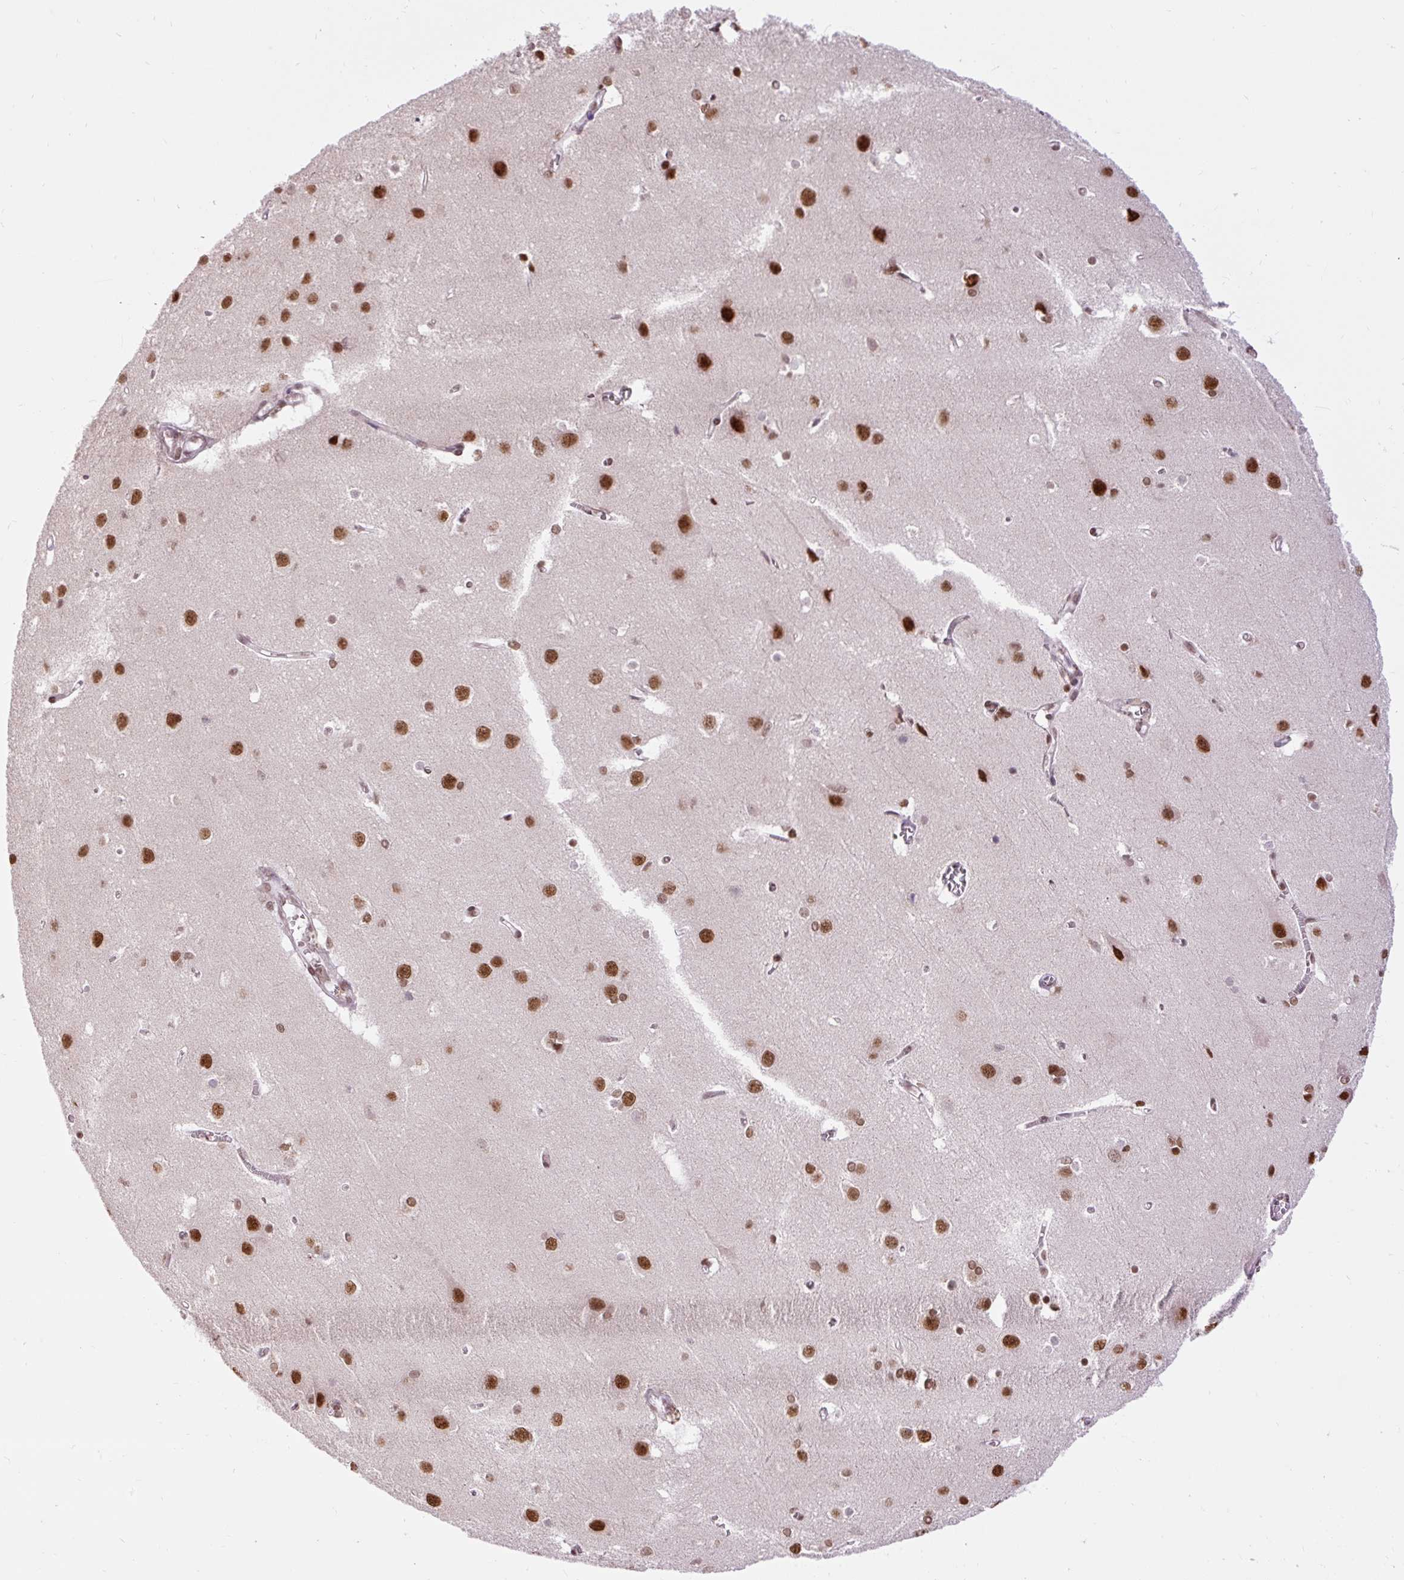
{"staining": {"intensity": "moderate", "quantity": "<25%", "location": "nuclear"}, "tissue": "cerebral cortex", "cell_type": "Endothelial cells", "image_type": "normal", "snomed": [{"axis": "morphology", "description": "Normal tissue, NOS"}, {"axis": "topography", "description": "Cerebral cortex"}], "caption": "Protein expression by IHC exhibits moderate nuclear staining in about <25% of endothelial cells in unremarkable cerebral cortex.", "gene": "ZNF672", "patient": {"sex": "male", "age": 37}}